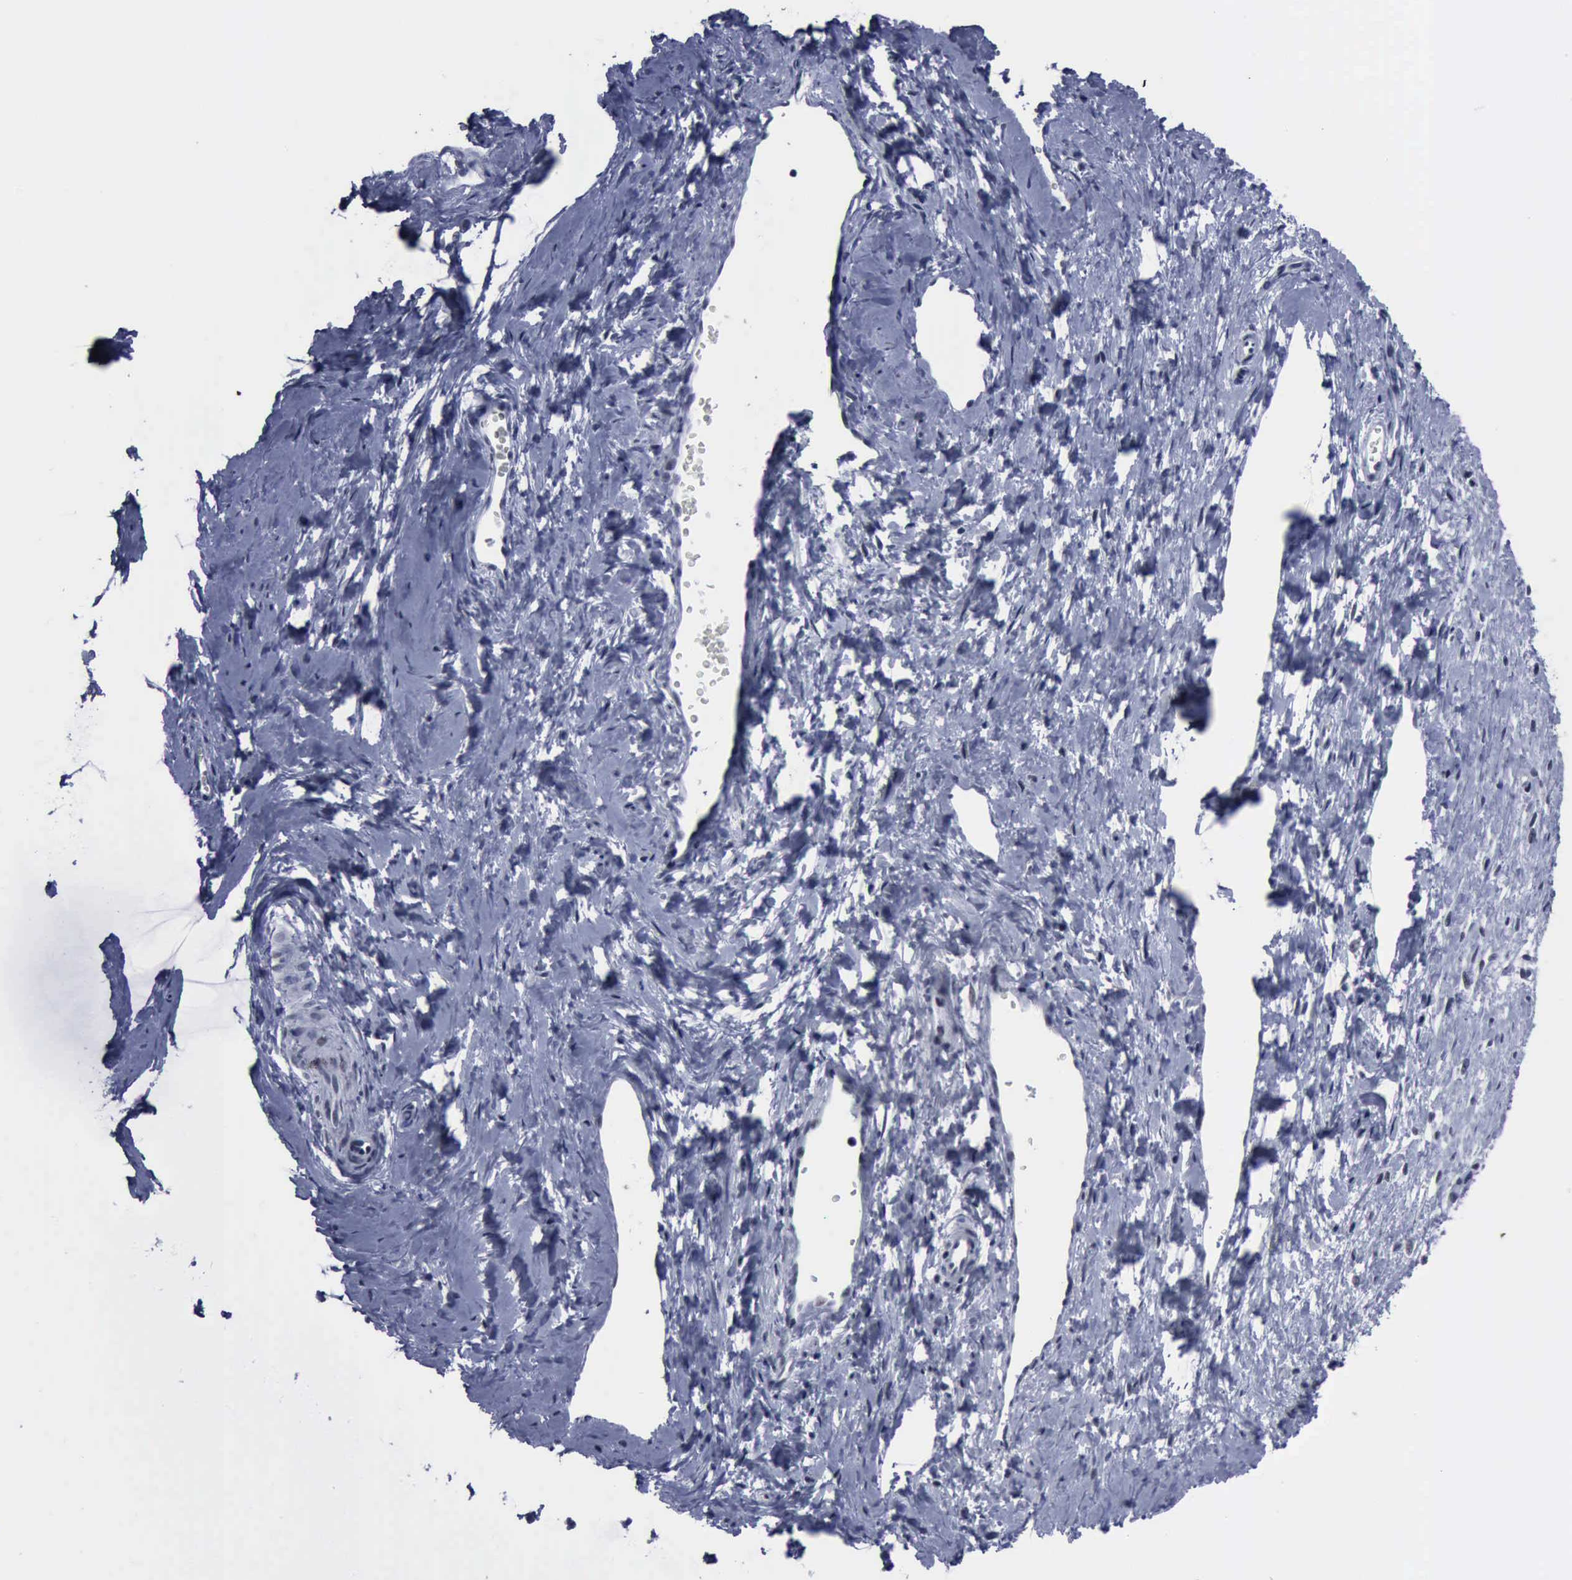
{"staining": {"intensity": "negative", "quantity": "none", "location": "none"}, "tissue": "cervix", "cell_type": "Glandular cells", "image_type": "normal", "snomed": [{"axis": "morphology", "description": "Normal tissue, NOS"}, {"axis": "topography", "description": "Cervix"}], "caption": "Glandular cells are negative for protein expression in benign human cervix. (DAB (3,3'-diaminobenzidine) immunohistochemistry (IHC), high magnification).", "gene": "BRD1", "patient": {"sex": "female", "age": 40}}